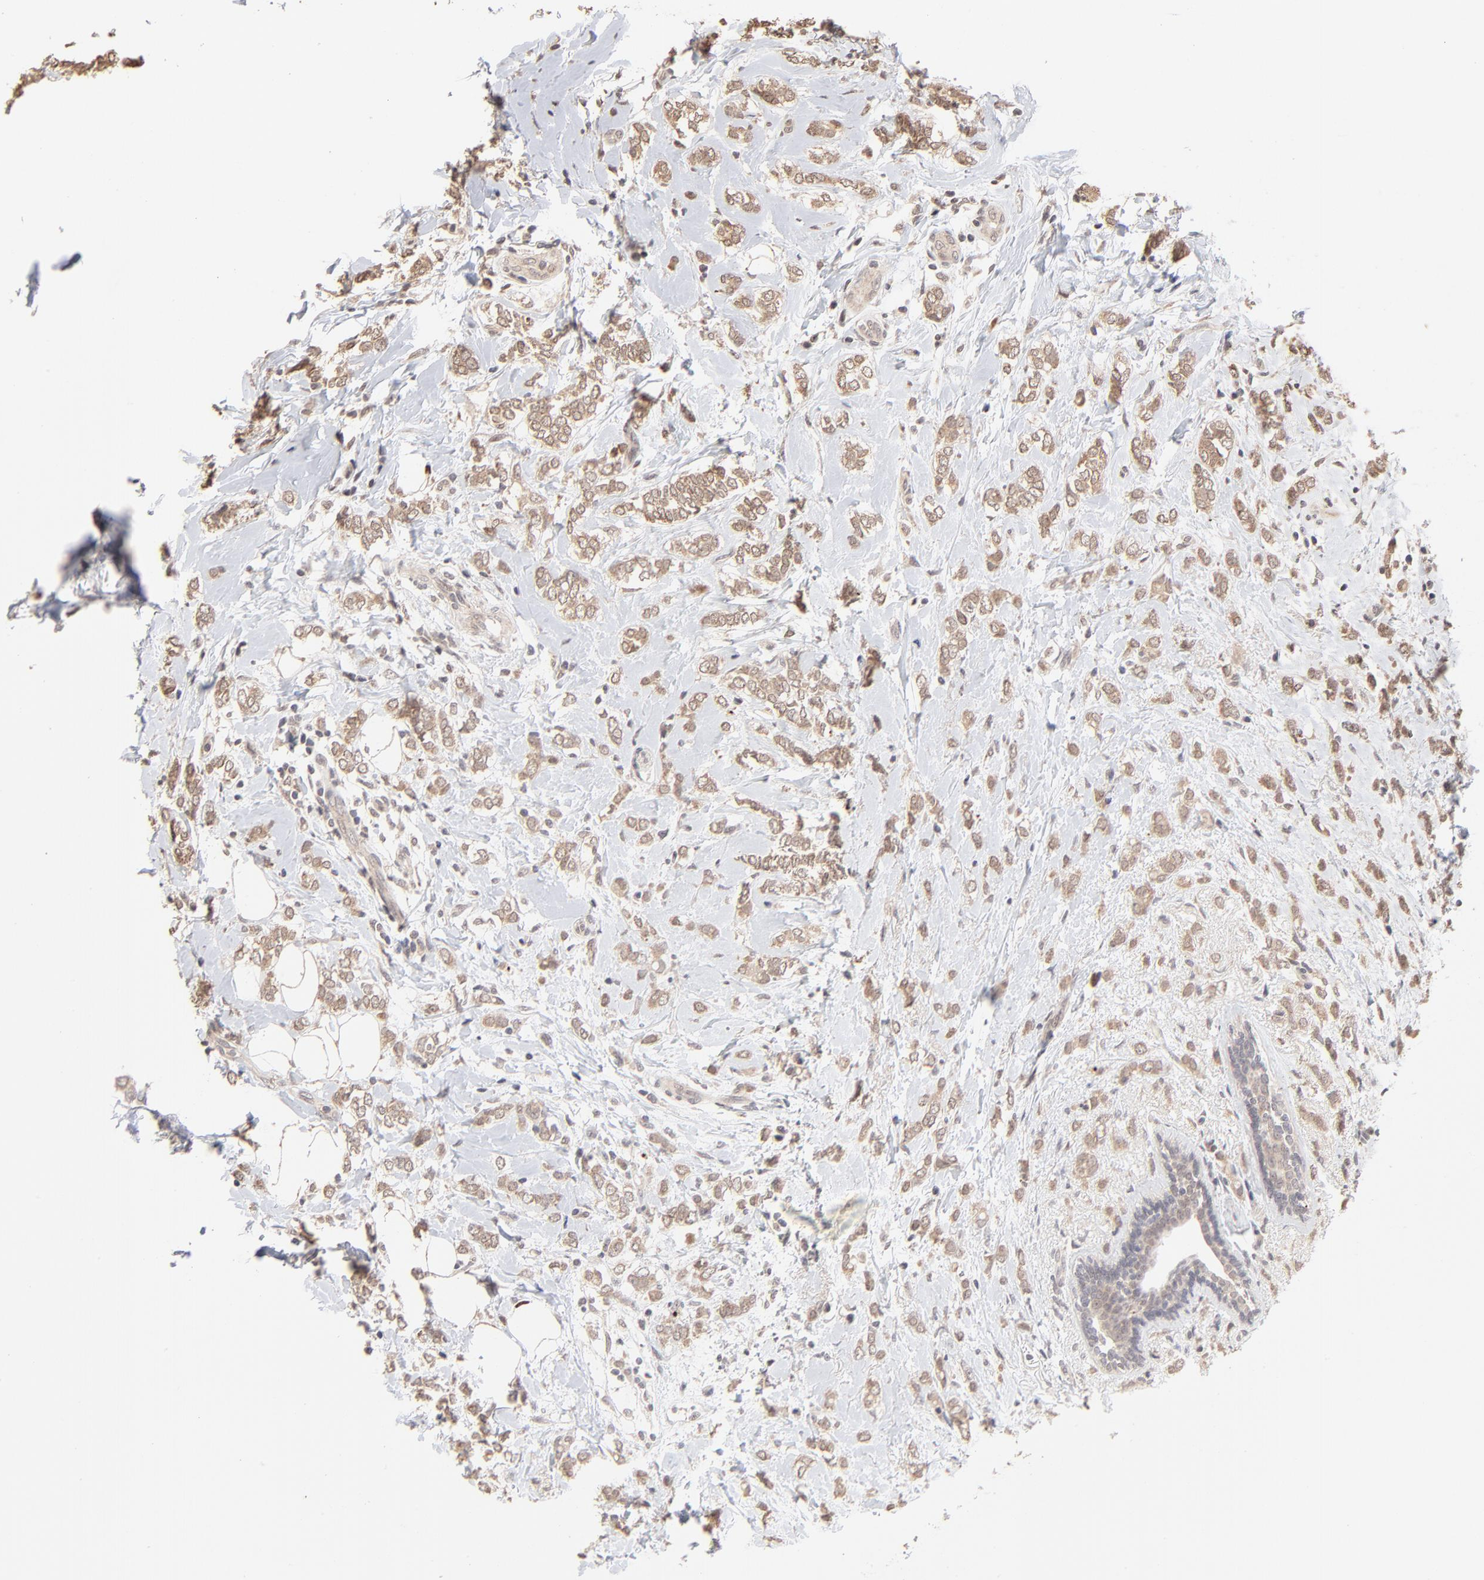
{"staining": {"intensity": "moderate", "quantity": ">75%", "location": "cytoplasmic/membranous,nuclear"}, "tissue": "breast cancer", "cell_type": "Tumor cells", "image_type": "cancer", "snomed": [{"axis": "morphology", "description": "Normal tissue, NOS"}, {"axis": "morphology", "description": "Lobular carcinoma"}, {"axis": "topography", "description": "Breast"}], "caption": "About >75% of tumor cells in lobular carcinoma (breast) reveal moderate cytoplasmic/membranous and nuclear protein positivity as visualized by brown immunohistochemical staining.", "gene": "MSL2", "patient": {"sex": "female", "age": 47}}